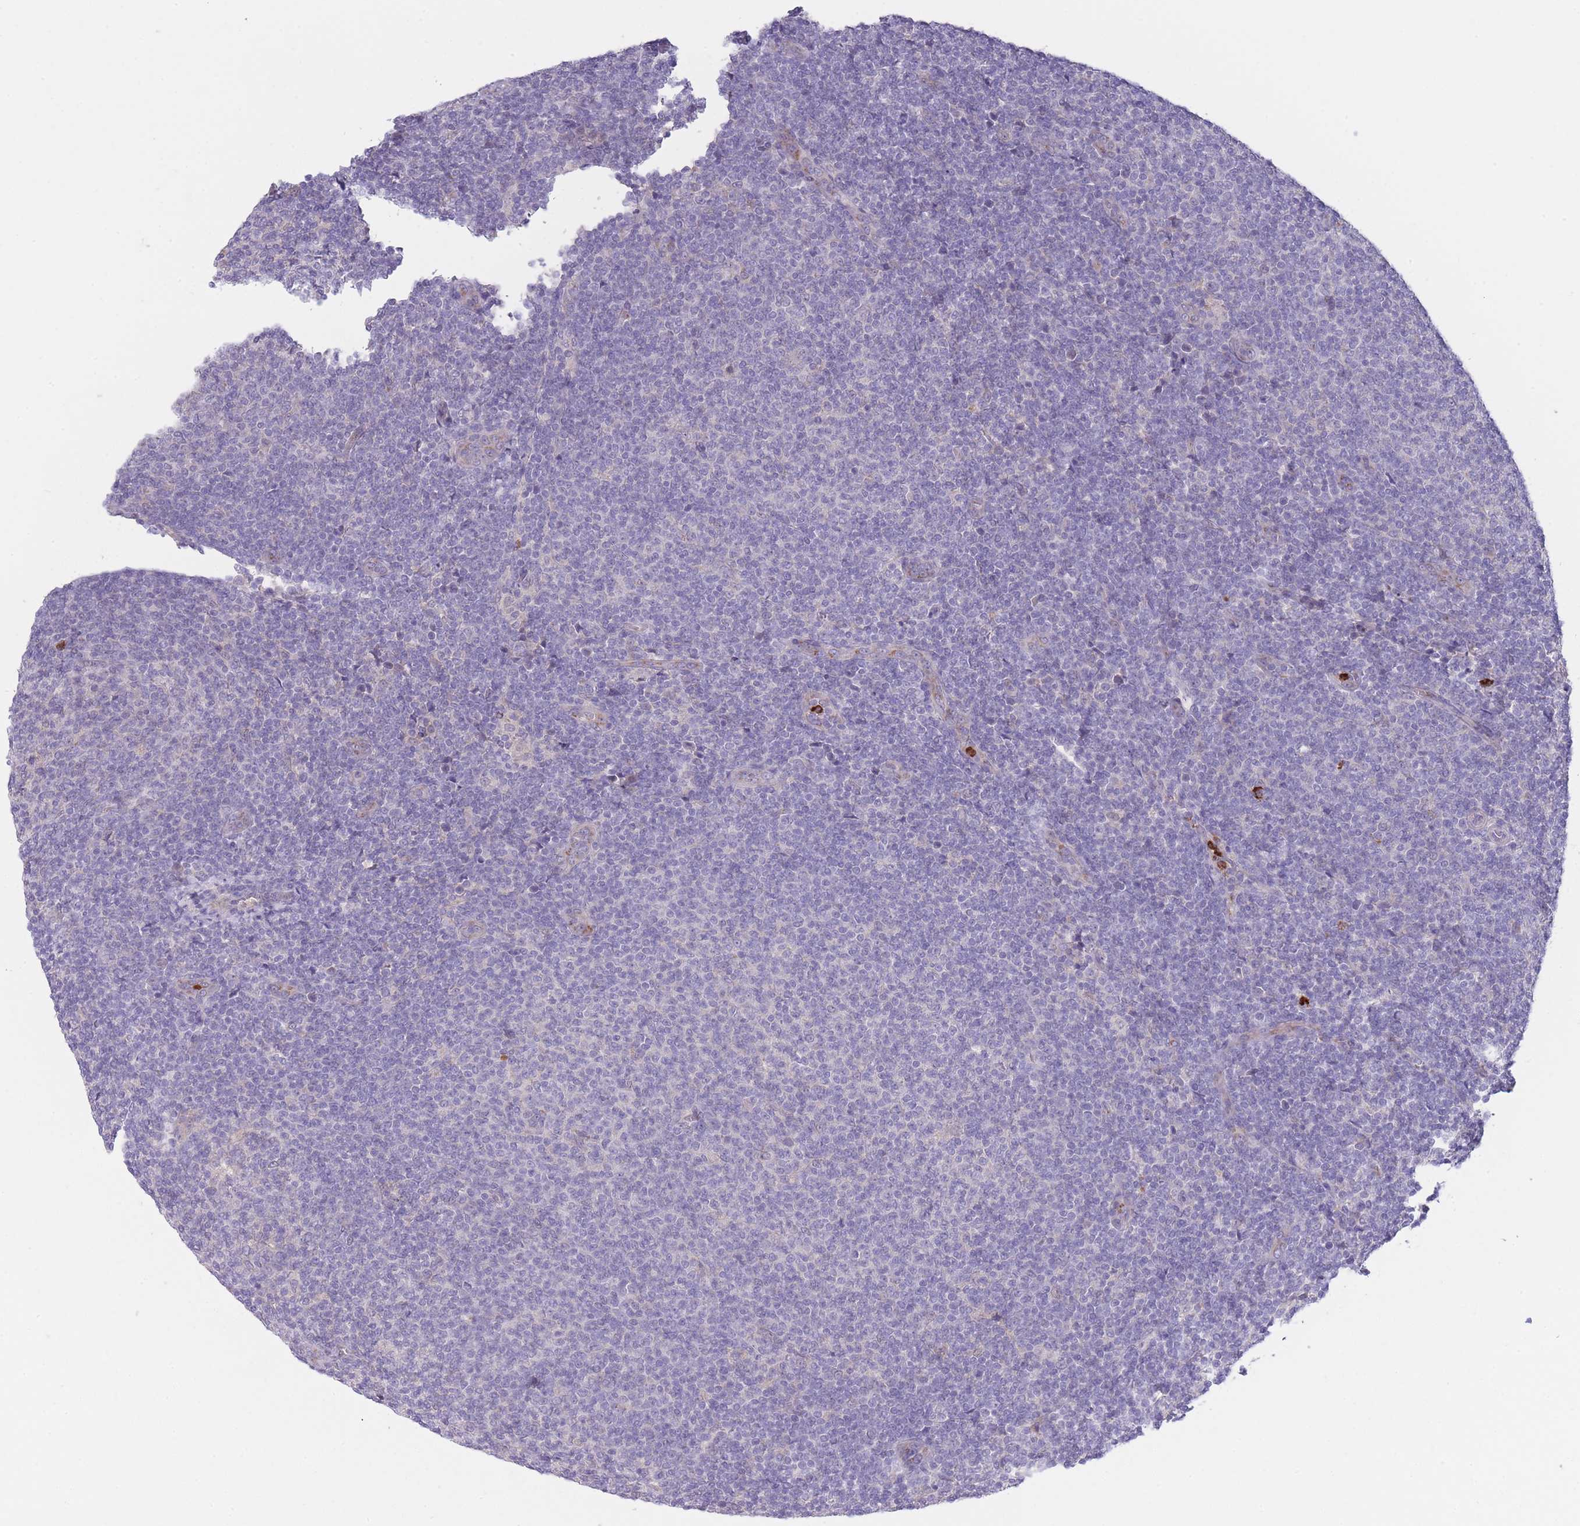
{"staining": {"intensity": "negative", "quantity": "none", "location": "none"}, "tissue": "lymphoma", "cell_type": "Tumor cells", "image_type": "cancer", "snomed": [{"axis": "morphology", "description": "Malignant lymphoma, non-Hodgkin's type, Low grade"}, {"axis": "topography", "description": "Lymph node"}], "caption": "High magnification brightfield microscopy of lymphoma stained with DAB (brown) and counterstained with hematoxylin (blue): tumor cells show no significant staining.", "gene": "CENPM", "patient": {"sex": "male", "age": 66}}